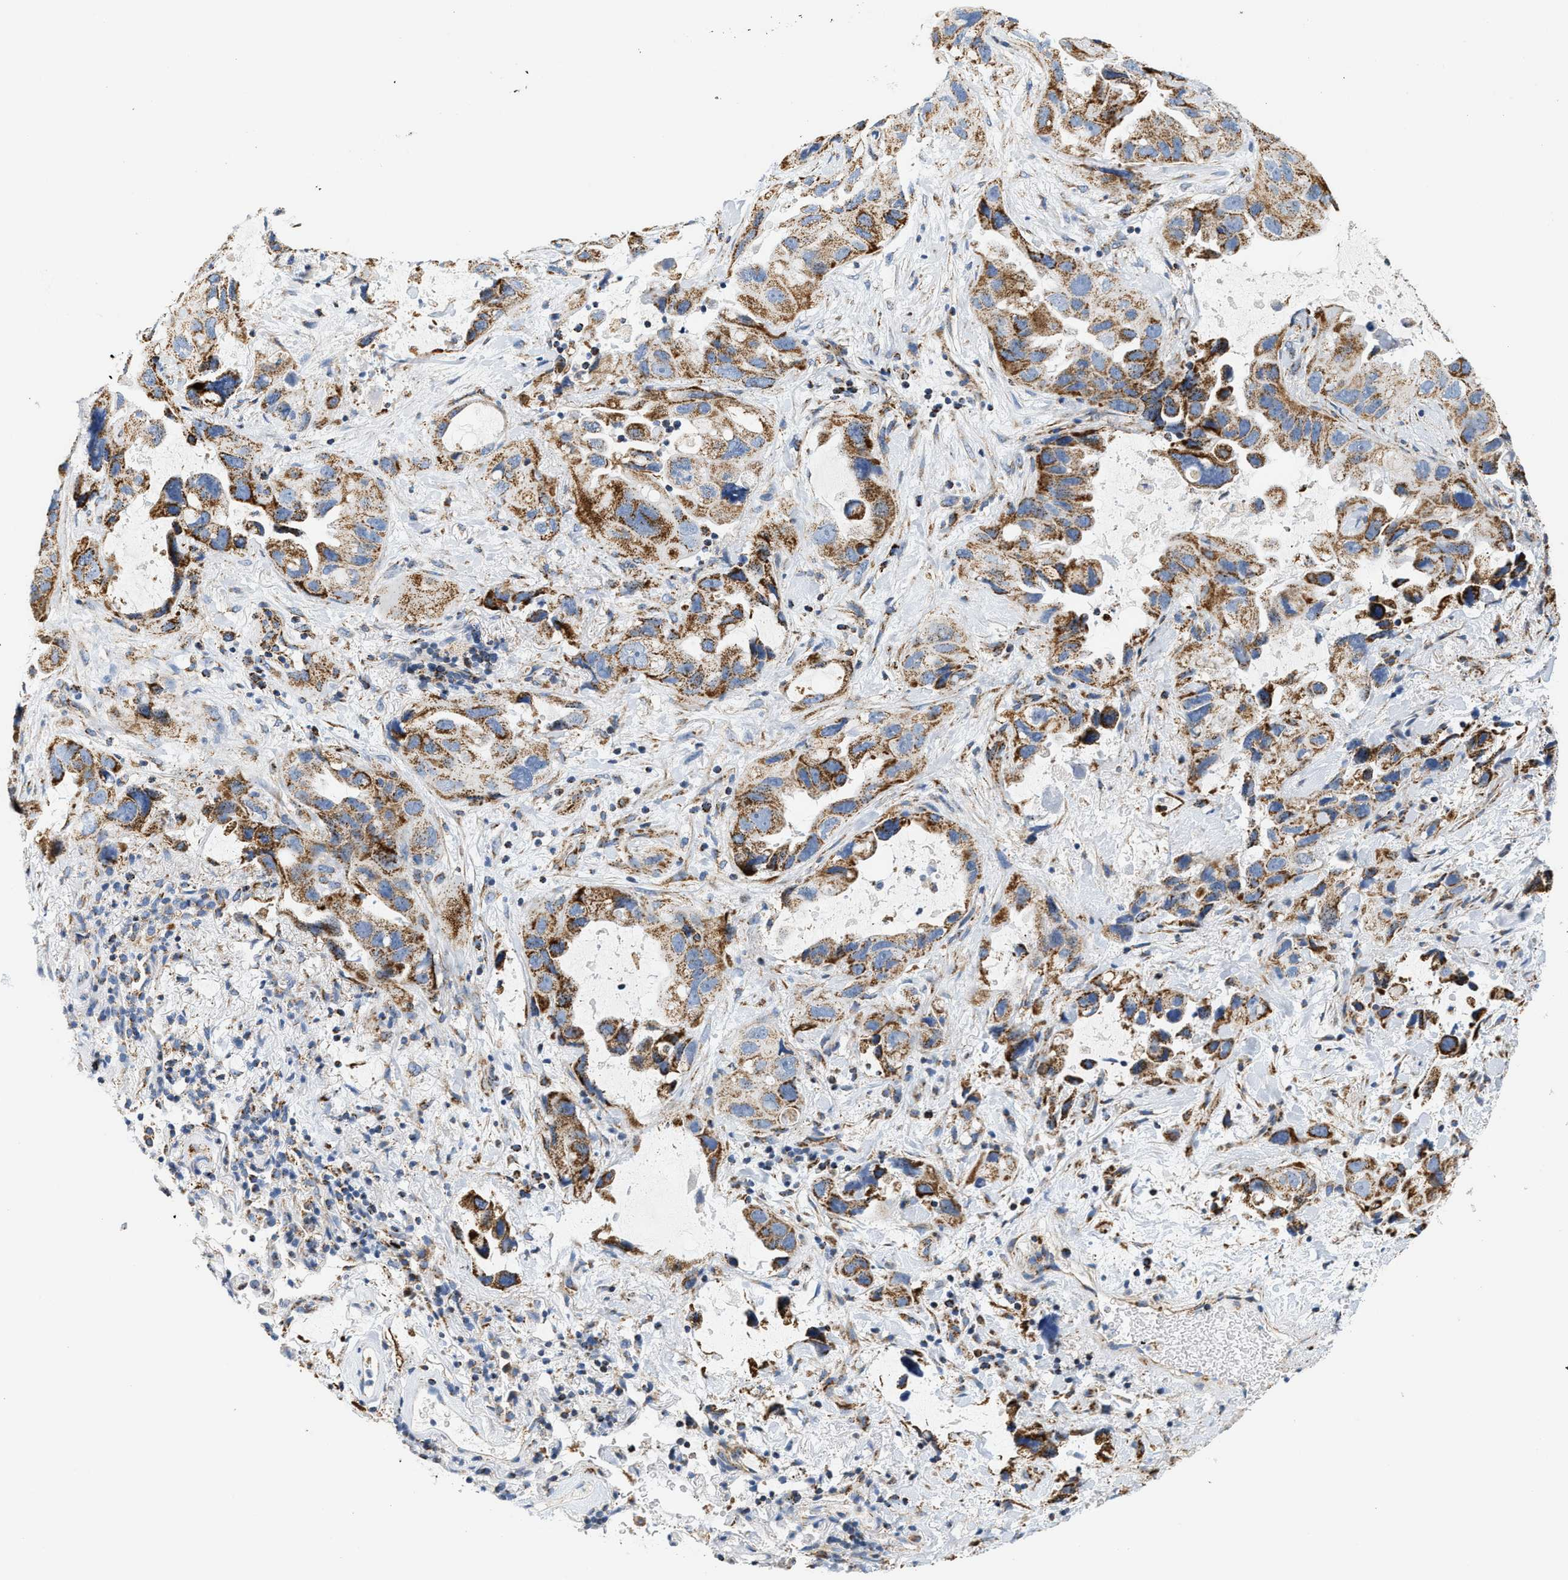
{"staining": {"intensity": "moderate", "quantity": ">75%", "location": "cytoplasmic/membranous"}, "tissue": "lung cancer", "cell_type": "Tumor cells", "image_type": "cancer", "snomed": [{"axis": "morphology", "description": "Squamous cell carcinoma, NOS"}, {"axis": "topography", "description": "Lung"}], "caption": "This photomicrograph demonstrates immunohistochemistry (IHC) staining of human lung cancer, with medium moderate cytoplasmic/membranous staining in approximately >75% of tumor cells.", "gene": "SHMT2", "patient": {"sex": "female", "age": 73}}